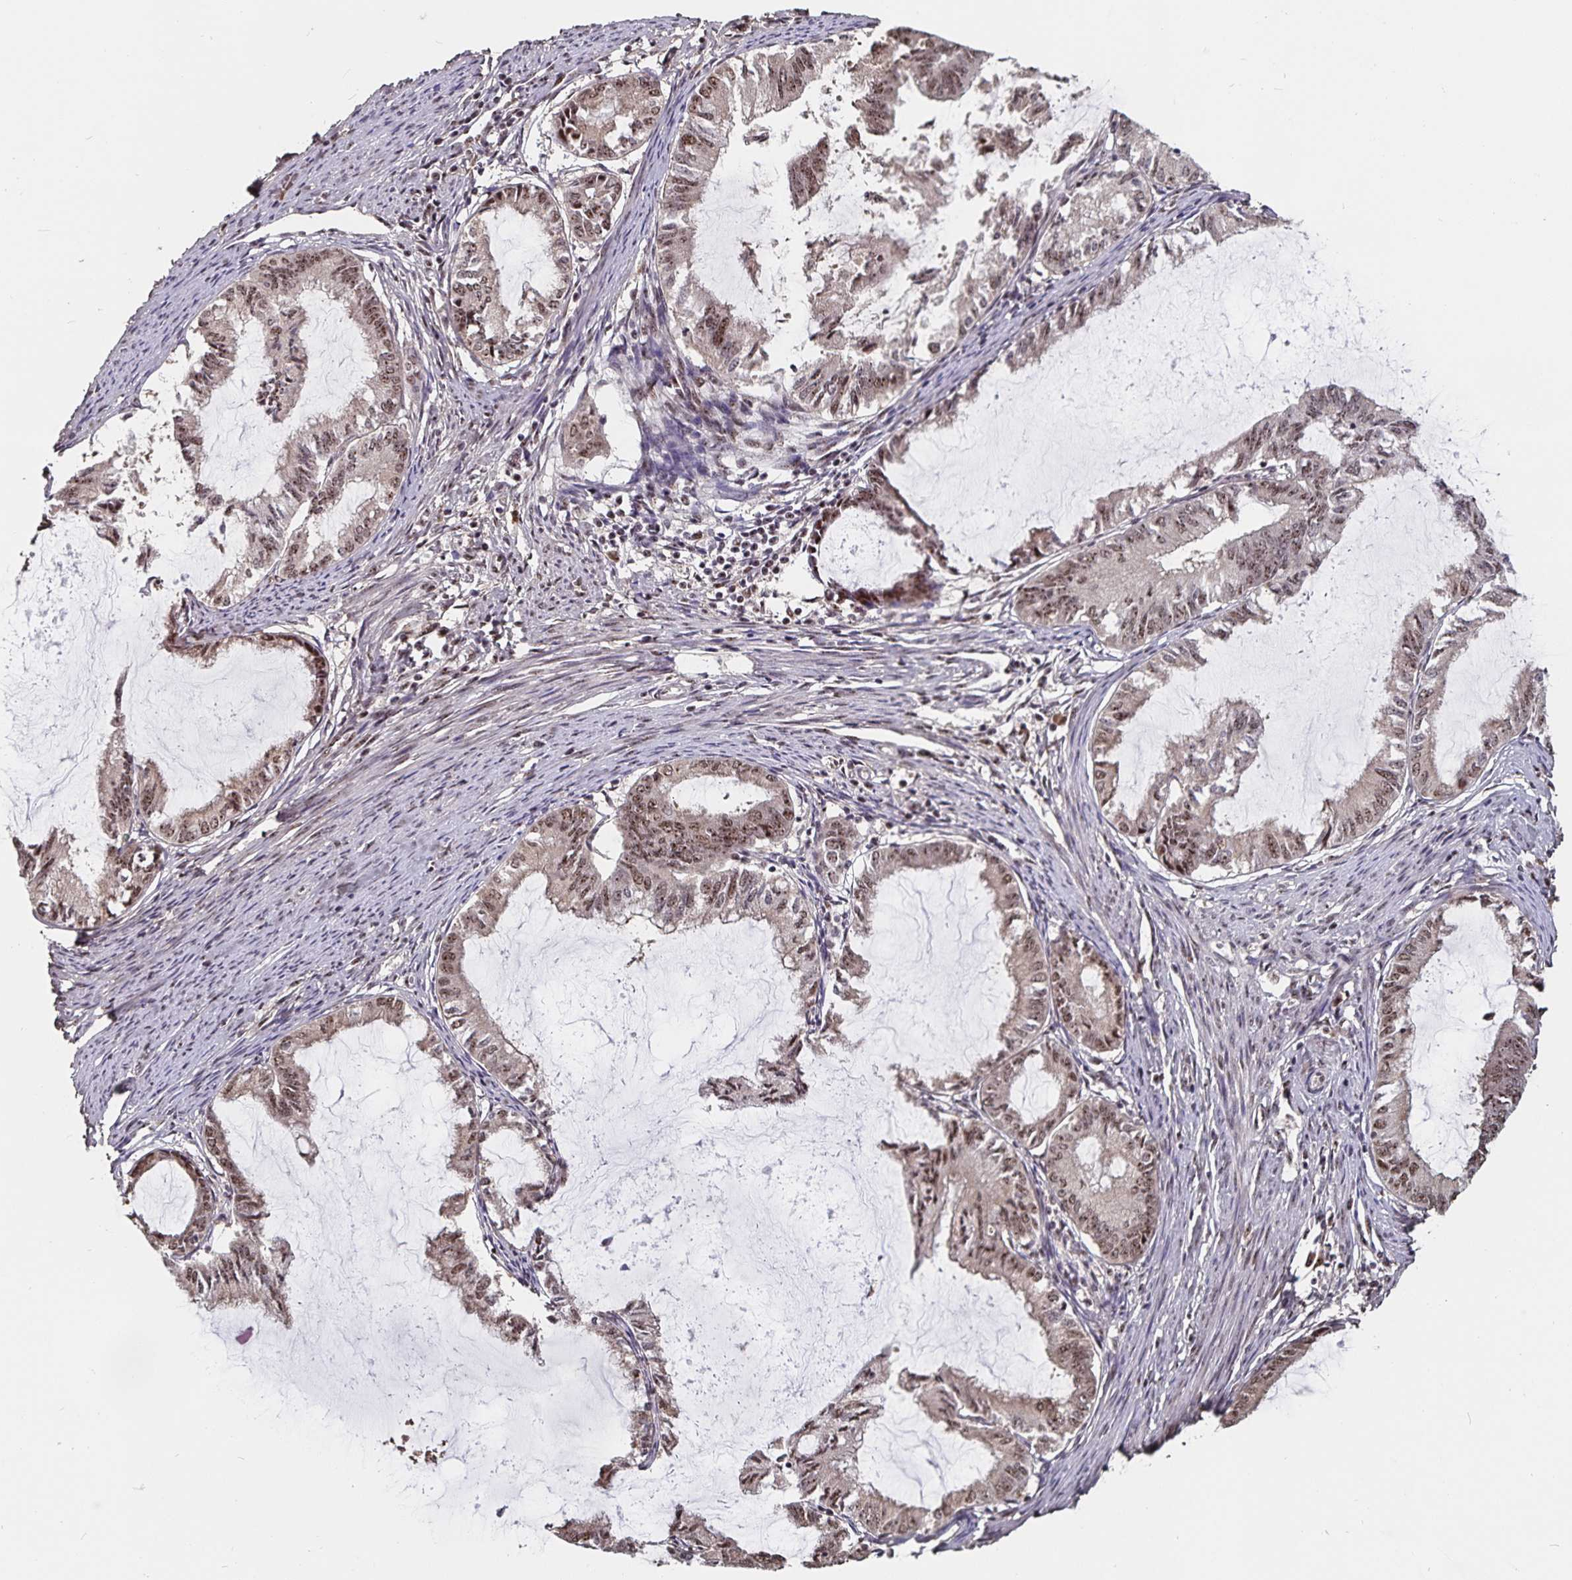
{"staining": {"intensity": "moderate", "quantity": ">75%", "location": "nuclear"}, "tissue": "endometrial cancer", "cell_type": "Tumor cells", "image_type": "cancer", "snomed": [{"axis": "morphology", "description": "Adenocarcinoma, NOS"}, {"axis": "topography", "description": "Endometrium"}], "caption": "A medium amount of moderate nuclear expression is seen in approximately >75% of tumor cells in endometrial cancer tissue.", "gene": "LAS1L", "patient": {"sex": "female", "age": 86}}